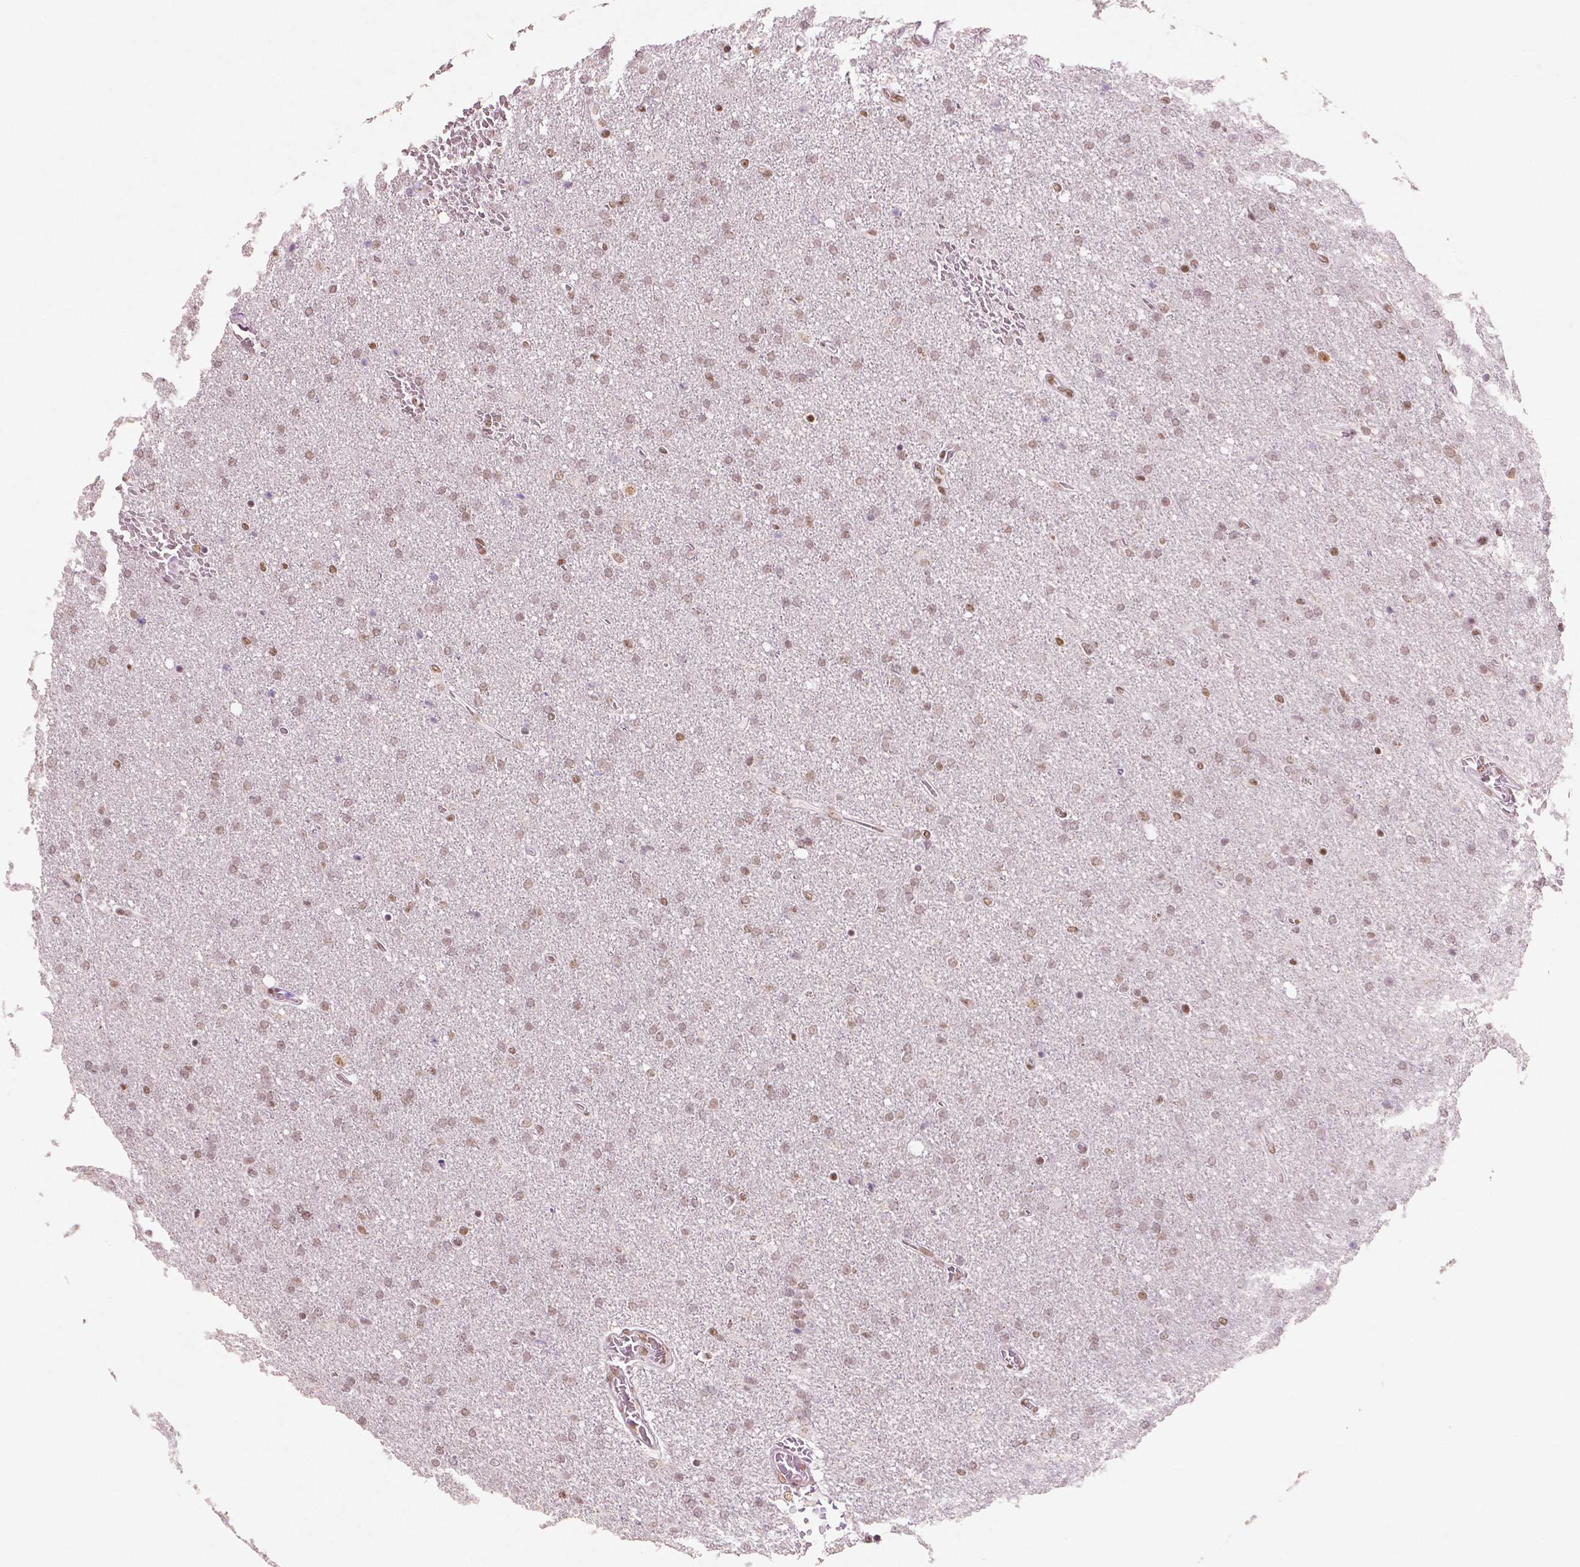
{"staining": {"intensity": "moderate", "quantity": ">75%", "location": "nuclear"}, "tissue": "glioma", "cell_type": "Tumor cells", "image_type": "cancer", "snomed": [{"axis": "morphology", "description": "Glioma, malignant, High grade"}, {"axis": "topography", "description": "Cerebral cortex"}], "caption": "Malignant glioma (high-grade) stained for a protein reveals moderate nuclear positivity in tumor cells.", "gene": "BRD4", "patient": {"sex": "male", "age": 70}}